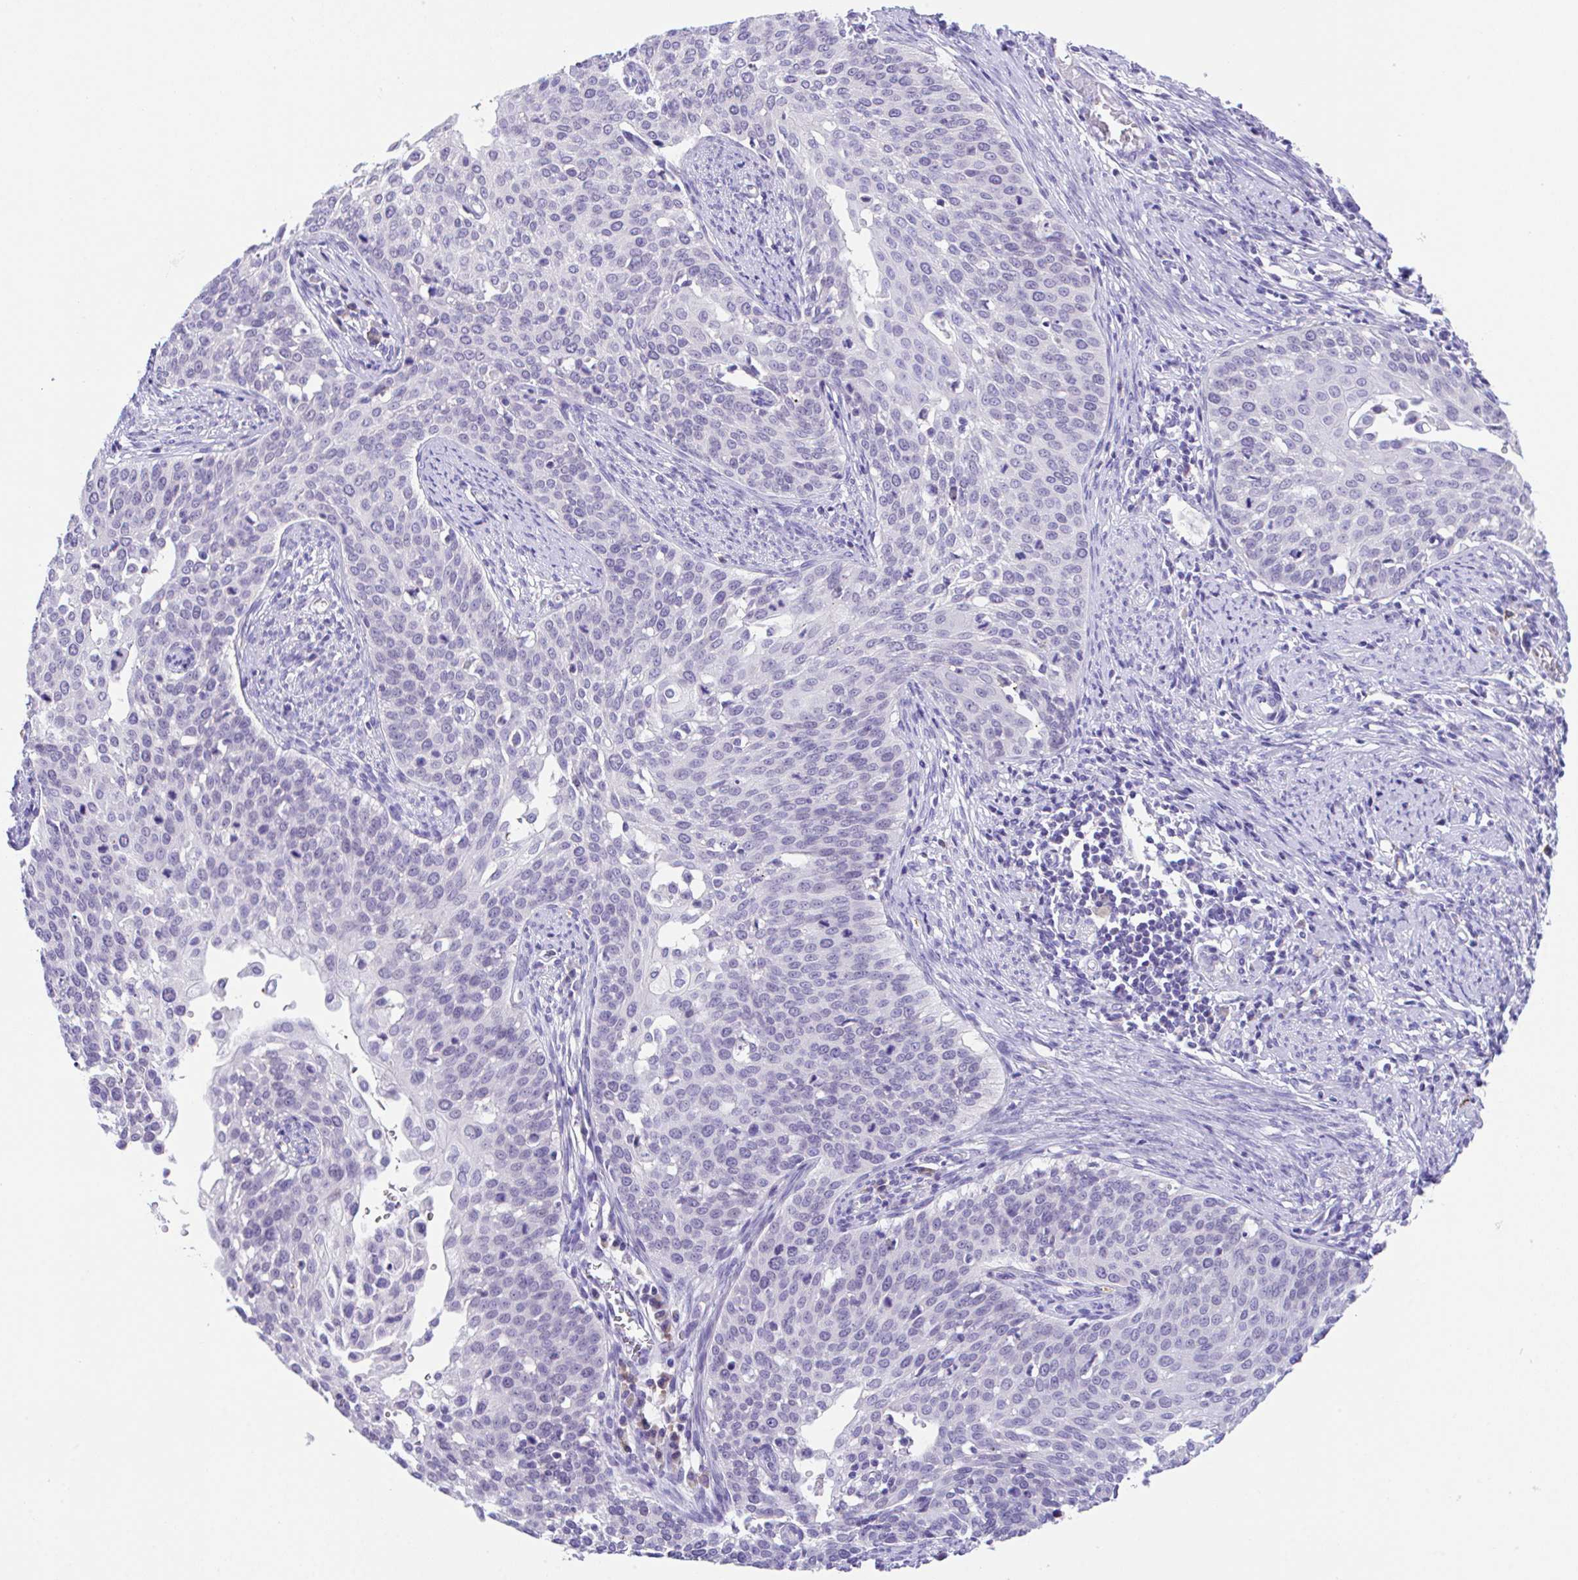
{"staining": {"intensity": "negative", "quantity": "none", "location": "none"}, "tissue": "cervical cancer", "cell_type": "Tumor cells", "image_type": "cancer", "snomed": [{"axis": "morphology", "description": "Squamous cell carcinoma, NOS"}, {"axis": "topography", "description": "Cervix"}], "caption": "Tumor cells are negative for brown protein staining in cervical squamous cell carcinoma. Brightfield microscopy of immunohistochemistry stained with DAB (brown) and hematoxylin (blue), captured at high magnification.", "gene": "HACD4", "patient": {"sex": "female", "age": 44}}